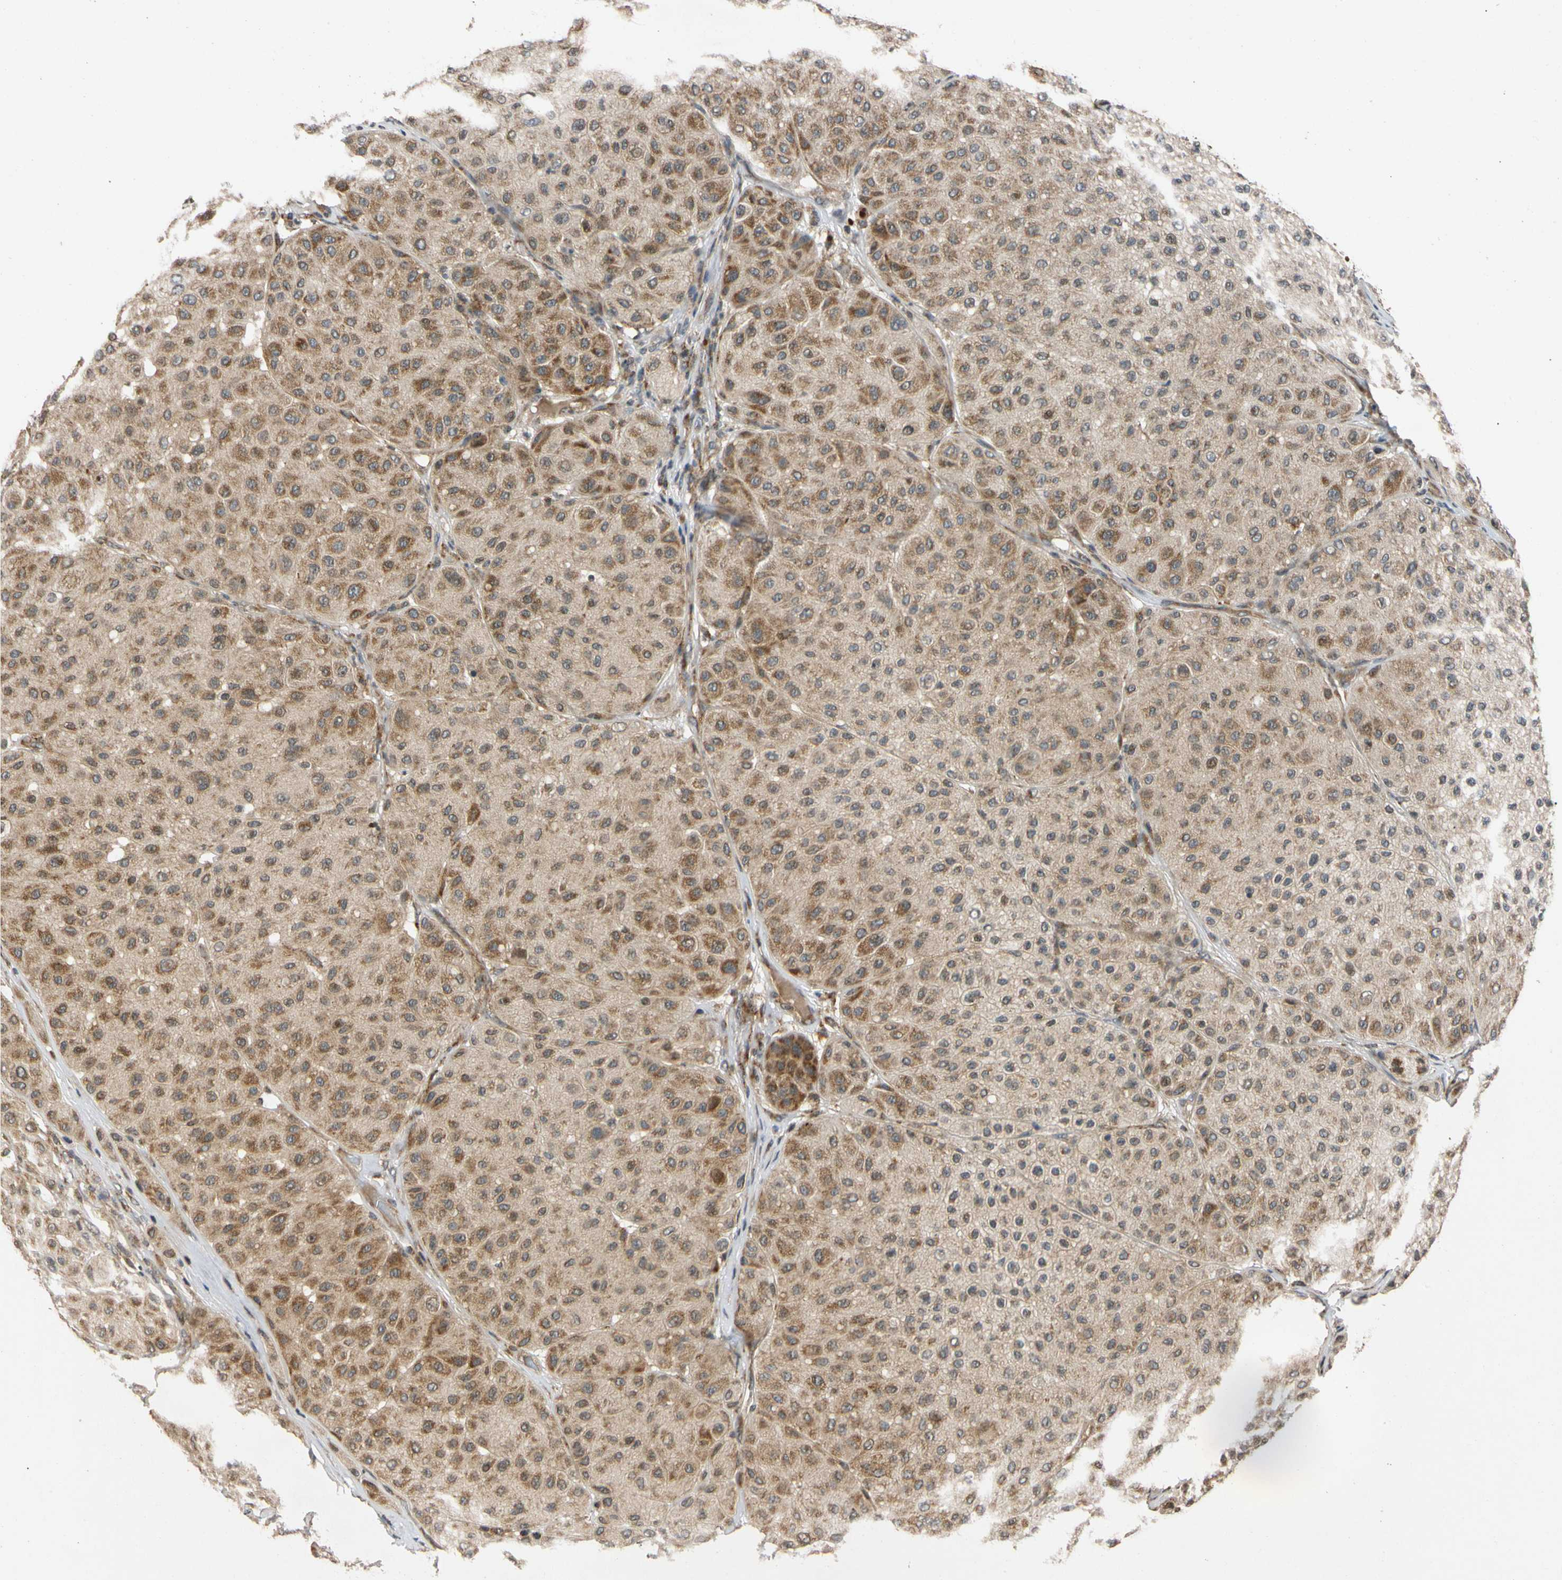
{"staining": {"intensity": "moderate", "quantity": ">75%", "location": "cytoplasmic/membranous"}, "tissue": "melanoma", "cell_type": "Tumor cells", "image_type": "cancer", "snomed": [{"axis": "morphology", "description": "Normal tissue, NOS"}, {"axis": "morphology", "description": "Malignant melanoma, Metastatic site"}, {"axis": "topography", "description": "Skin"}], "caption": "Protein positivity by immunohistochemistry reveals moderate cytoplasmic/membranous staining in about >75% of tumor cells in melanoma.", "gene": "MRPS22", "patient": {"sex": "male", "age": 41}}